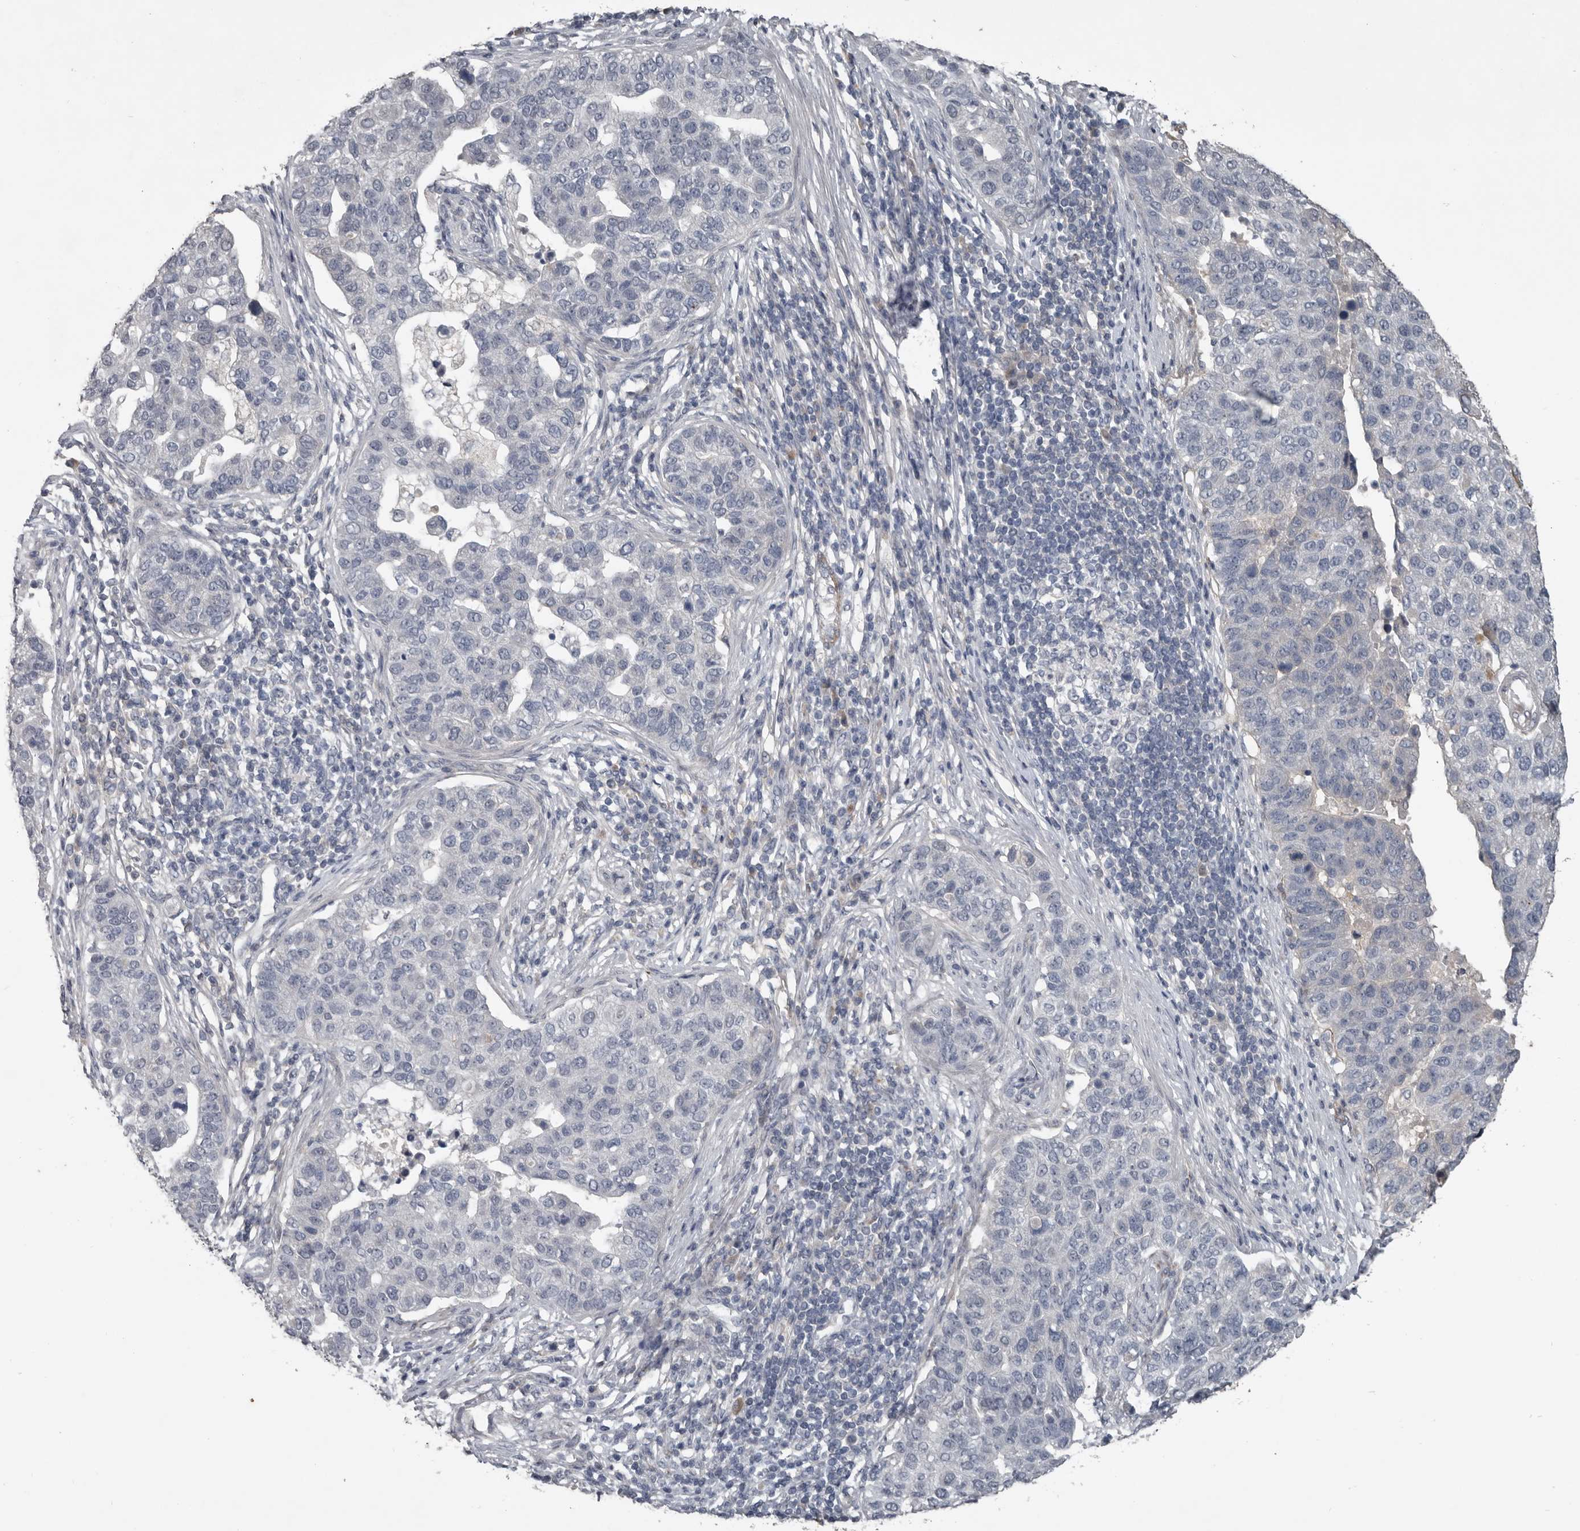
{"staining": {"intensity": "negative", "quantity": "none", "location": "none"}, "tissue": "pancreatic cancer", "cell_type": "Tumor cells", "image_type": "cancer", "snomed": [{"axis": "morphology", "description": "Adenocarcinoma, NOS"}, {"axis": "topography", "description": "Pancreas"}], "caption": "A high-resolution micrograph shows immunohistochemistry staining of adenocarcinoma (pancreatic), which reveals no significant positivity in tumor cells.", "gene": "C1orf216", "patient": {"sex": "female", "age": 61}}